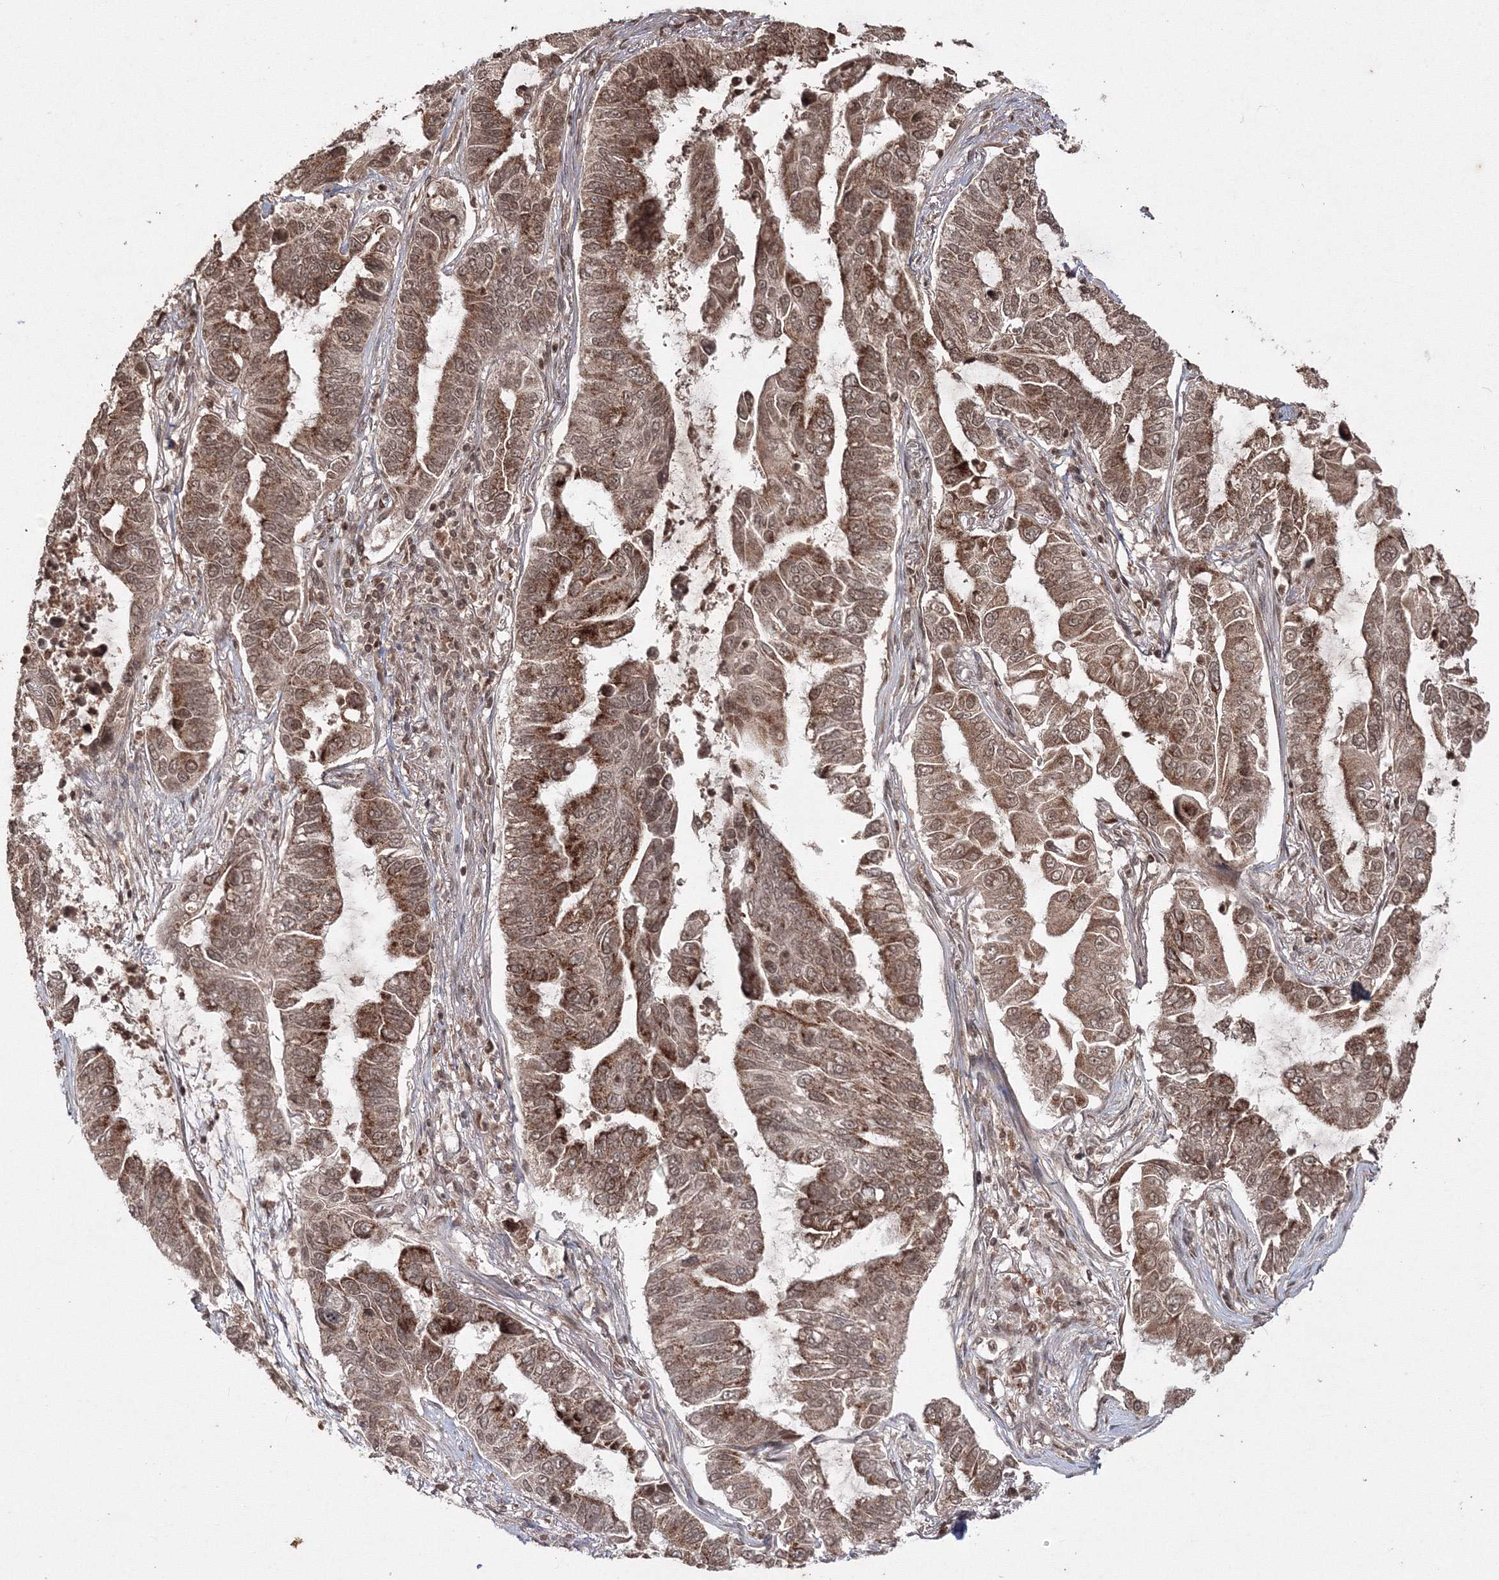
{"staining": {"intensity": "strong", "quantity": ">75%", "location": "cytoplasmic/membranous,nuclear"}, "tissue": "lung cancer", "cell_type": "Tumor cells", "image_type": "cancer", "snomed": [{"axis": "morphology", "description": "Adenocarcinoma, NOS"}, {"axis": "topography", "description": "Lung"}], "caption": "IHC of human lung cancer (adenocarcinoma) demonstrates high levels of strong cytoplasmic/membranous and nuclear positivity in approximately >75% of tumor cells.", "gene": "PEX13", "patient": {"sex": "male", "age": 64}}